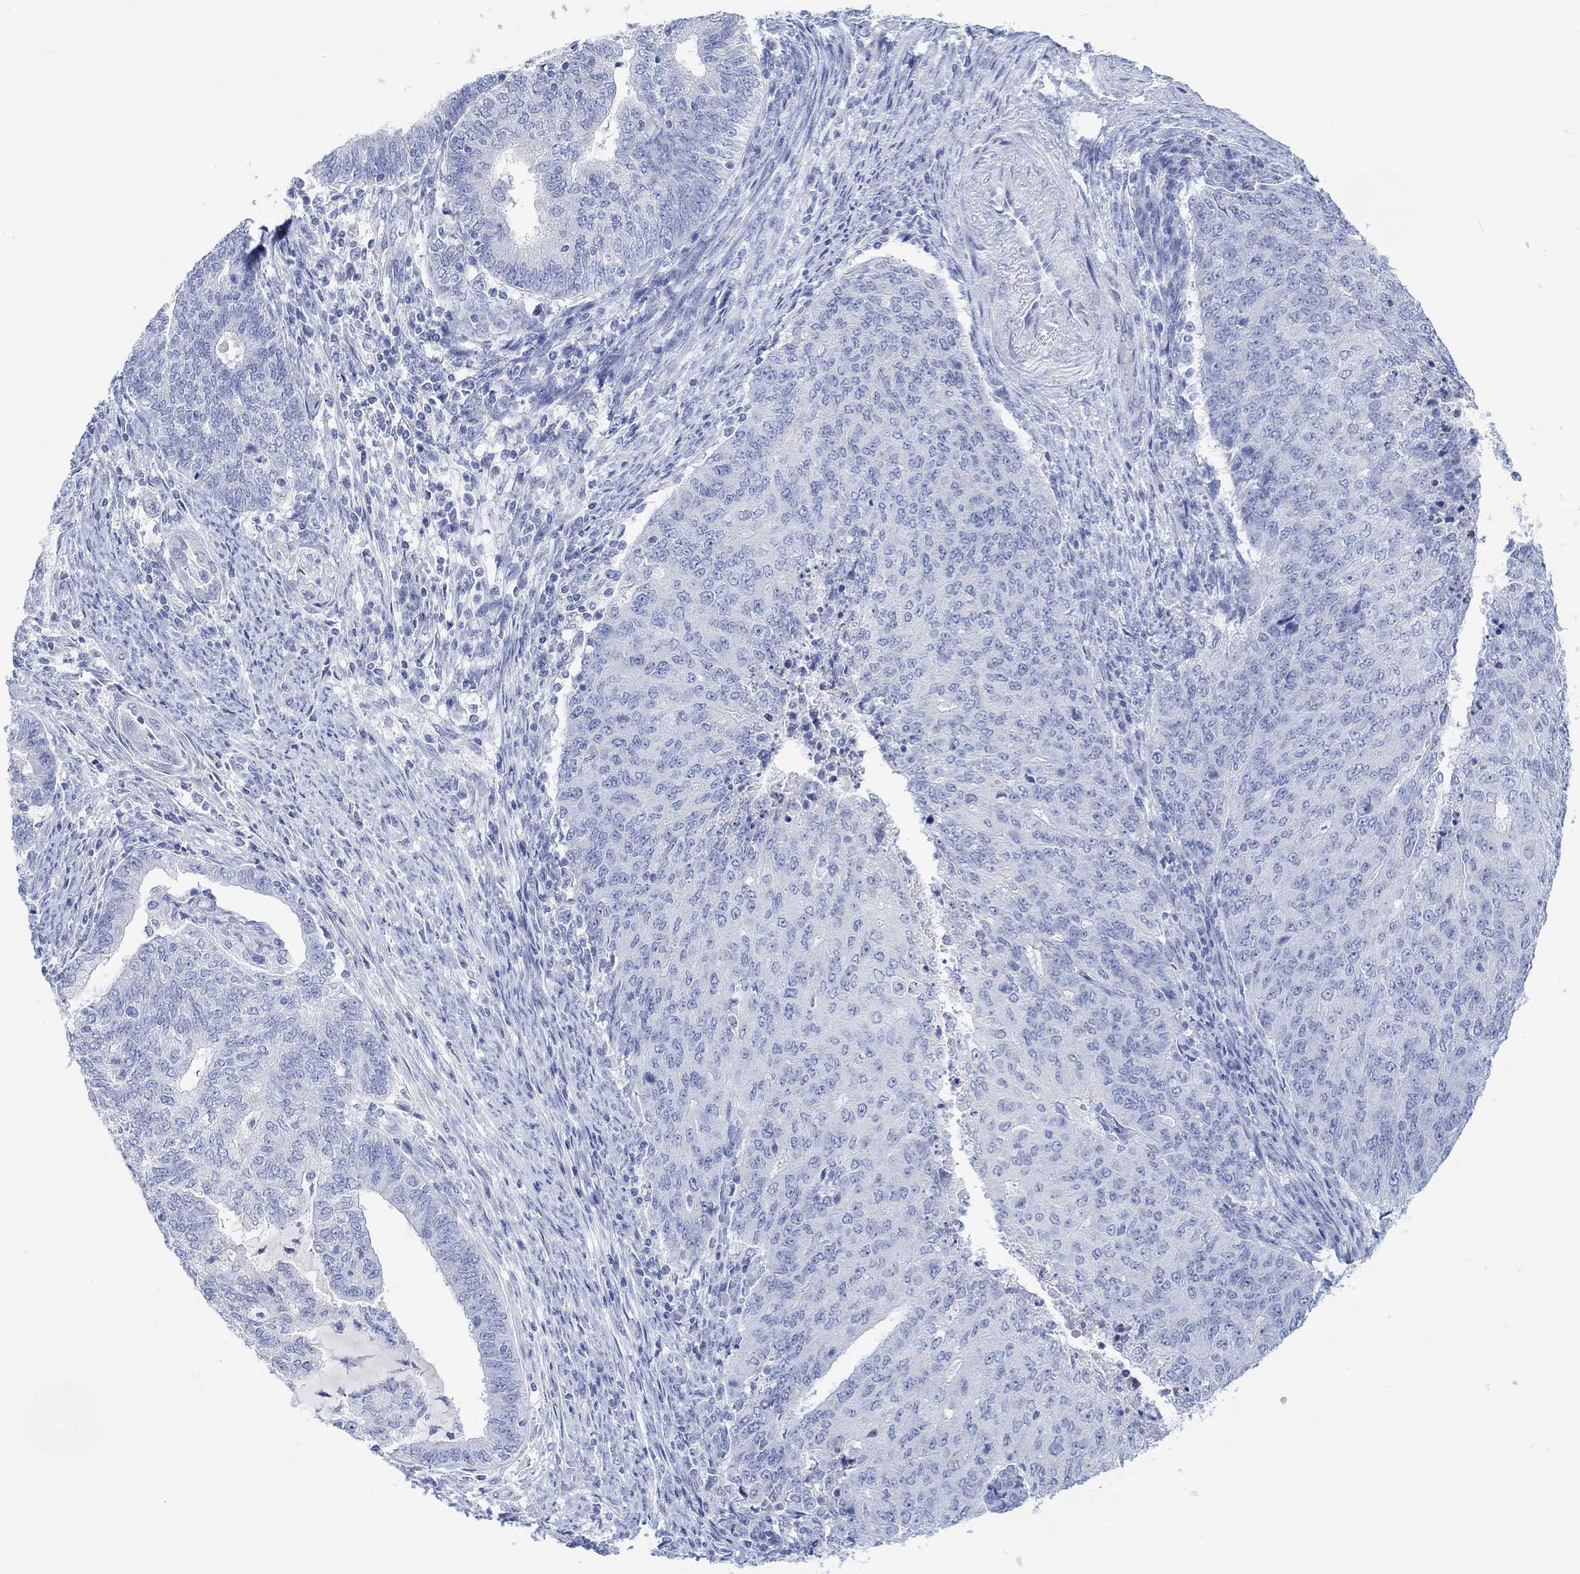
{"staining": {"intensity": "negative", "quantity": "none", "location": "none"}, "tissue": "endometrial cancer", "cell_type": "Tumor cells", "image_type": "cancer", "snomed": [{"axis": "morphology", "description": "Adenocarcinoma, NOS"}, {"axis": "topography", "description": "Endometrium"}], "caption": "This is an IHC histopathology image of endometrial cancer. There is no staining in tumor cells.", "gene": "CALCA", "patient": {"sex": "female", "age": 82}}